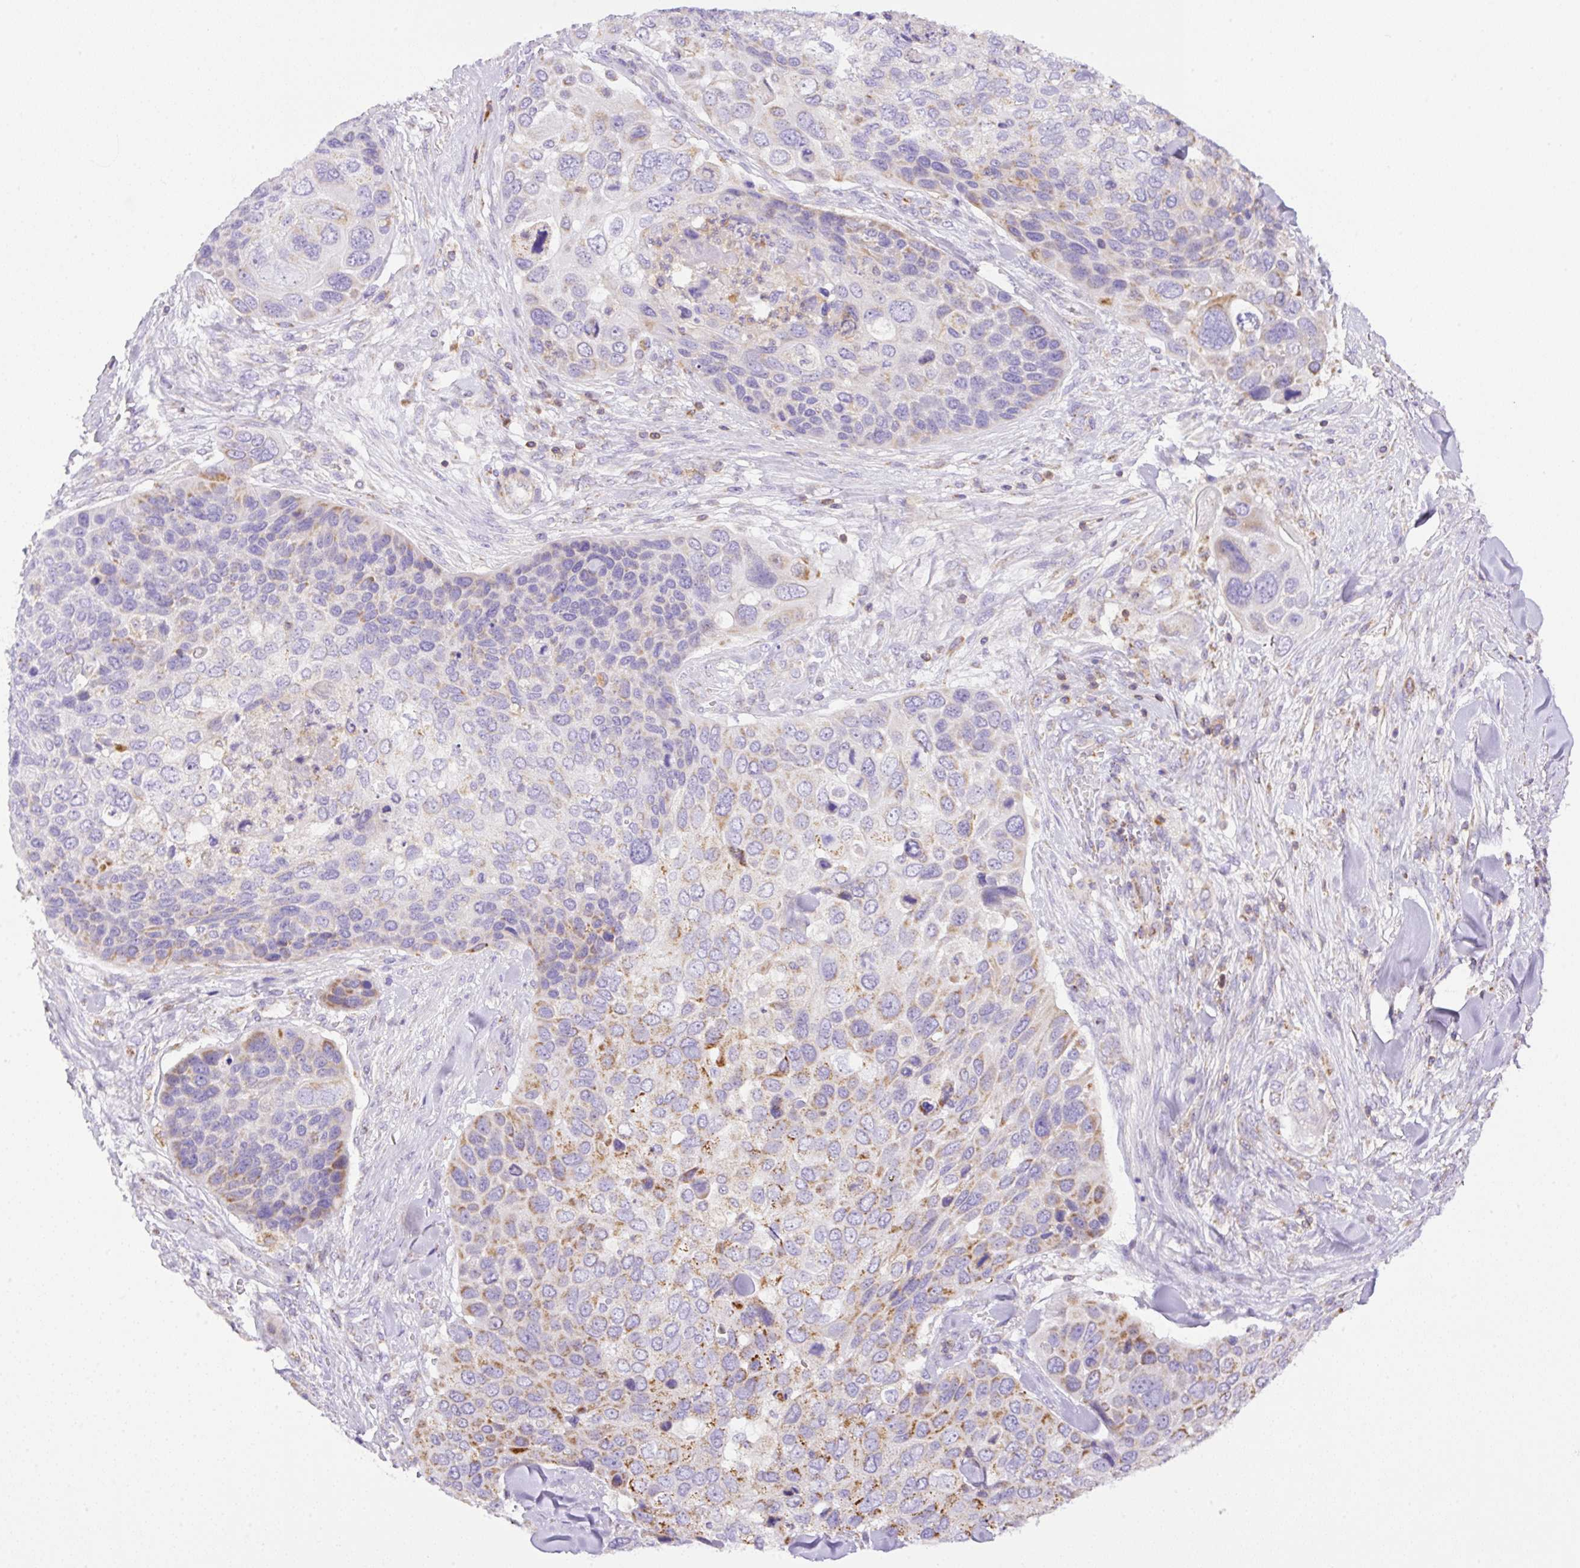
{"staining": {"intensity": "moderate", "quantity": "<25%", "location": "cytoplasmic/membranous"}, "tissue": "skin cancer", "cell_type": "Tumor cells", "image_type": "cancer", "snomed": [{"axis": "morphology", "description": "Basal cell carcinoma"}, {"axis": "topography", "description": "Skin"}], "caption": "IHC micrograph of human skin cancer stained for a protein (brown), which displays low levels of moderate cytoplasmic/membranous expression in approximately <25% of tumor cells.", "gene": "NF1", "patient": {"sex": "female", "age": 74}}